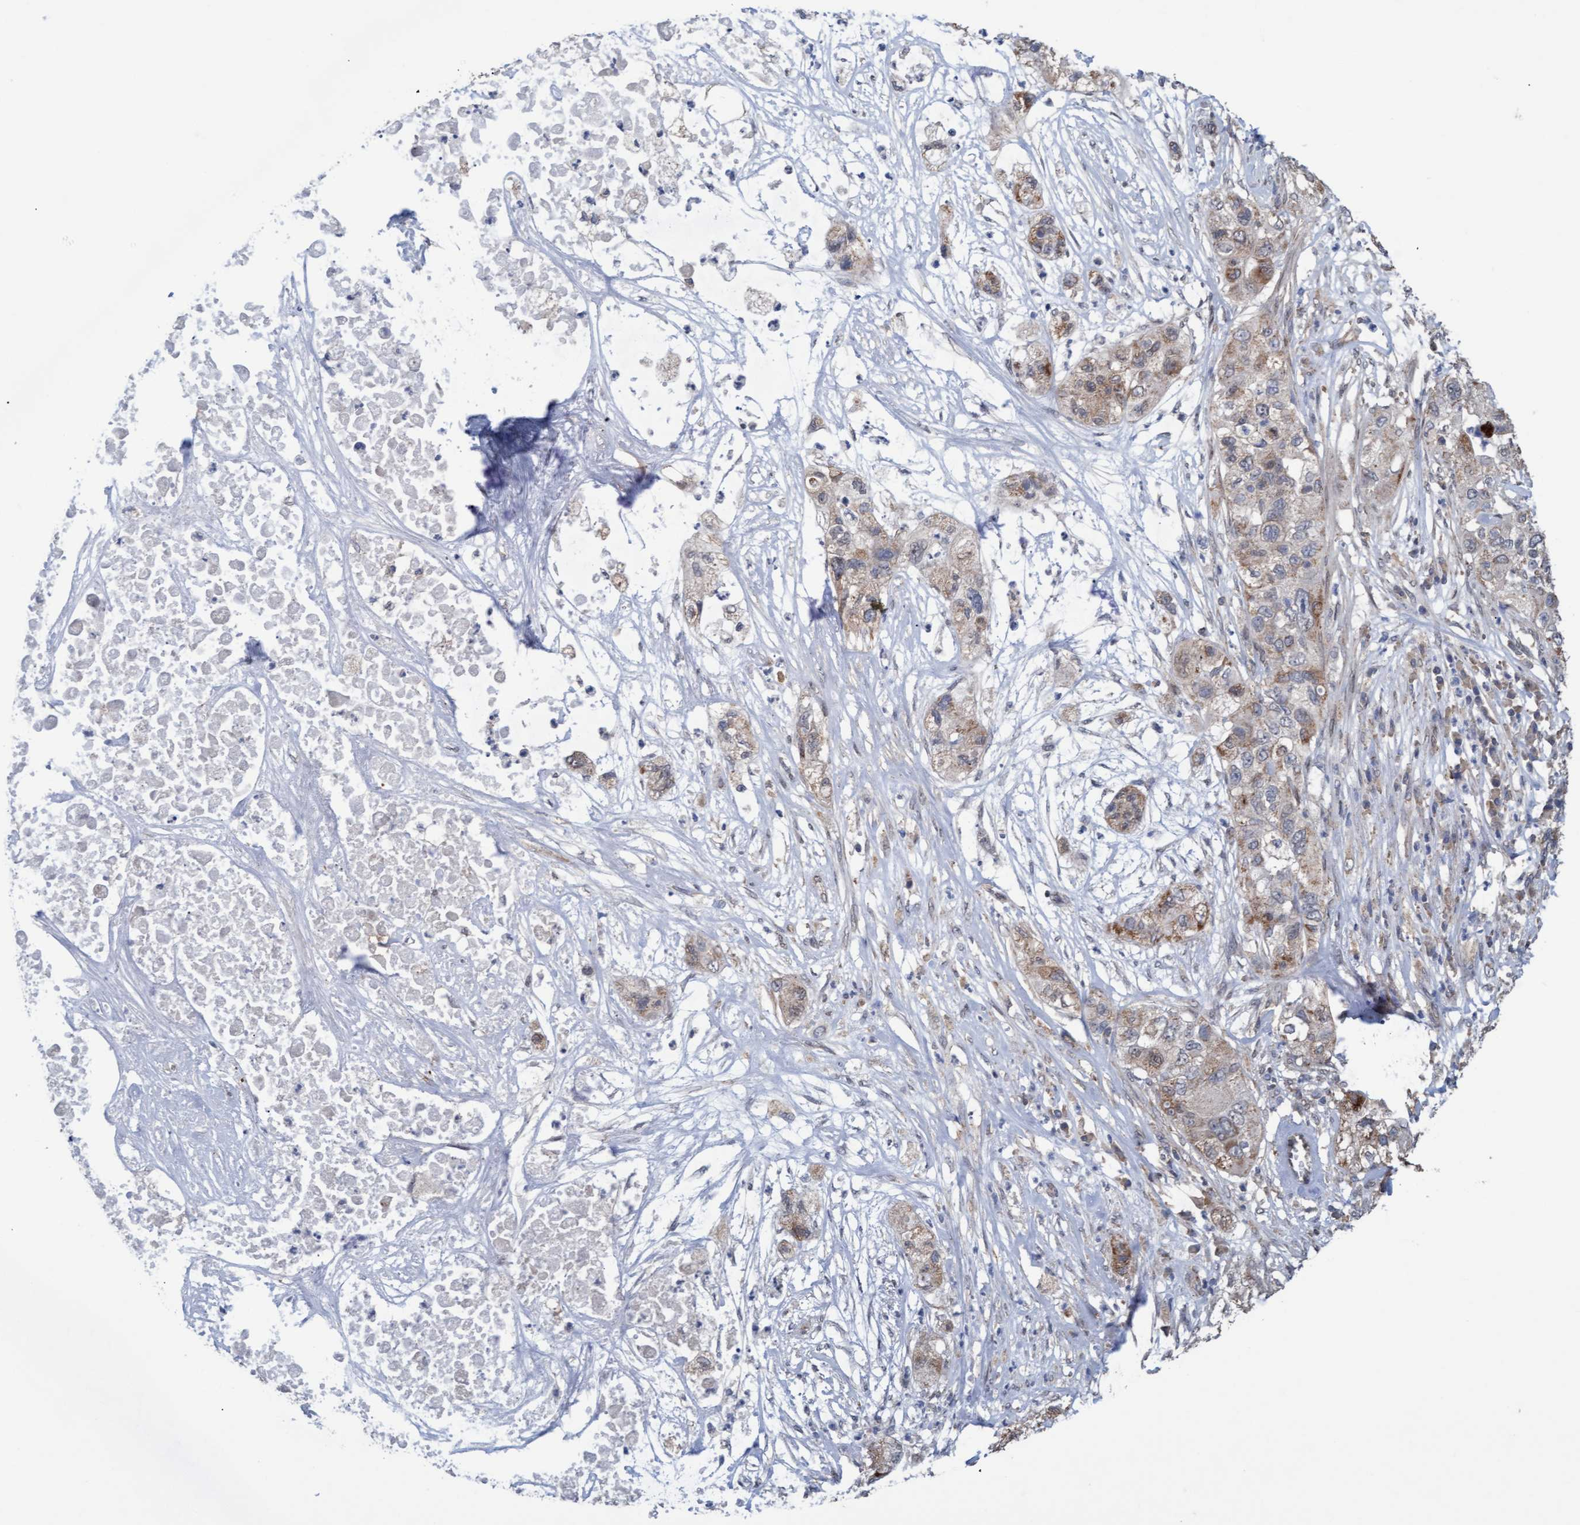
{"staining": {"intensity": "weak", "quantity": ">75%", "location": "cytoplasmic/membranous"}, "tissue": "pancreatic cancer", "cell_type": "Tumor cells", "image_type": "cancer", "snomed": [{"axis": "morphology", "description": "Adenocarcinoma, NOS"}, {"axis": "topography", "description": "Pancreas"}], "caption": "The histopathology image demonstrates immunohistochemical staining of adenocarcinoma (pancreatic). There is weak cytoplasmic/membranous staining is present in approximately >75% of tumor cells.", "gene": "MGLL", "patient": {"sex": "female", "age": 78}}